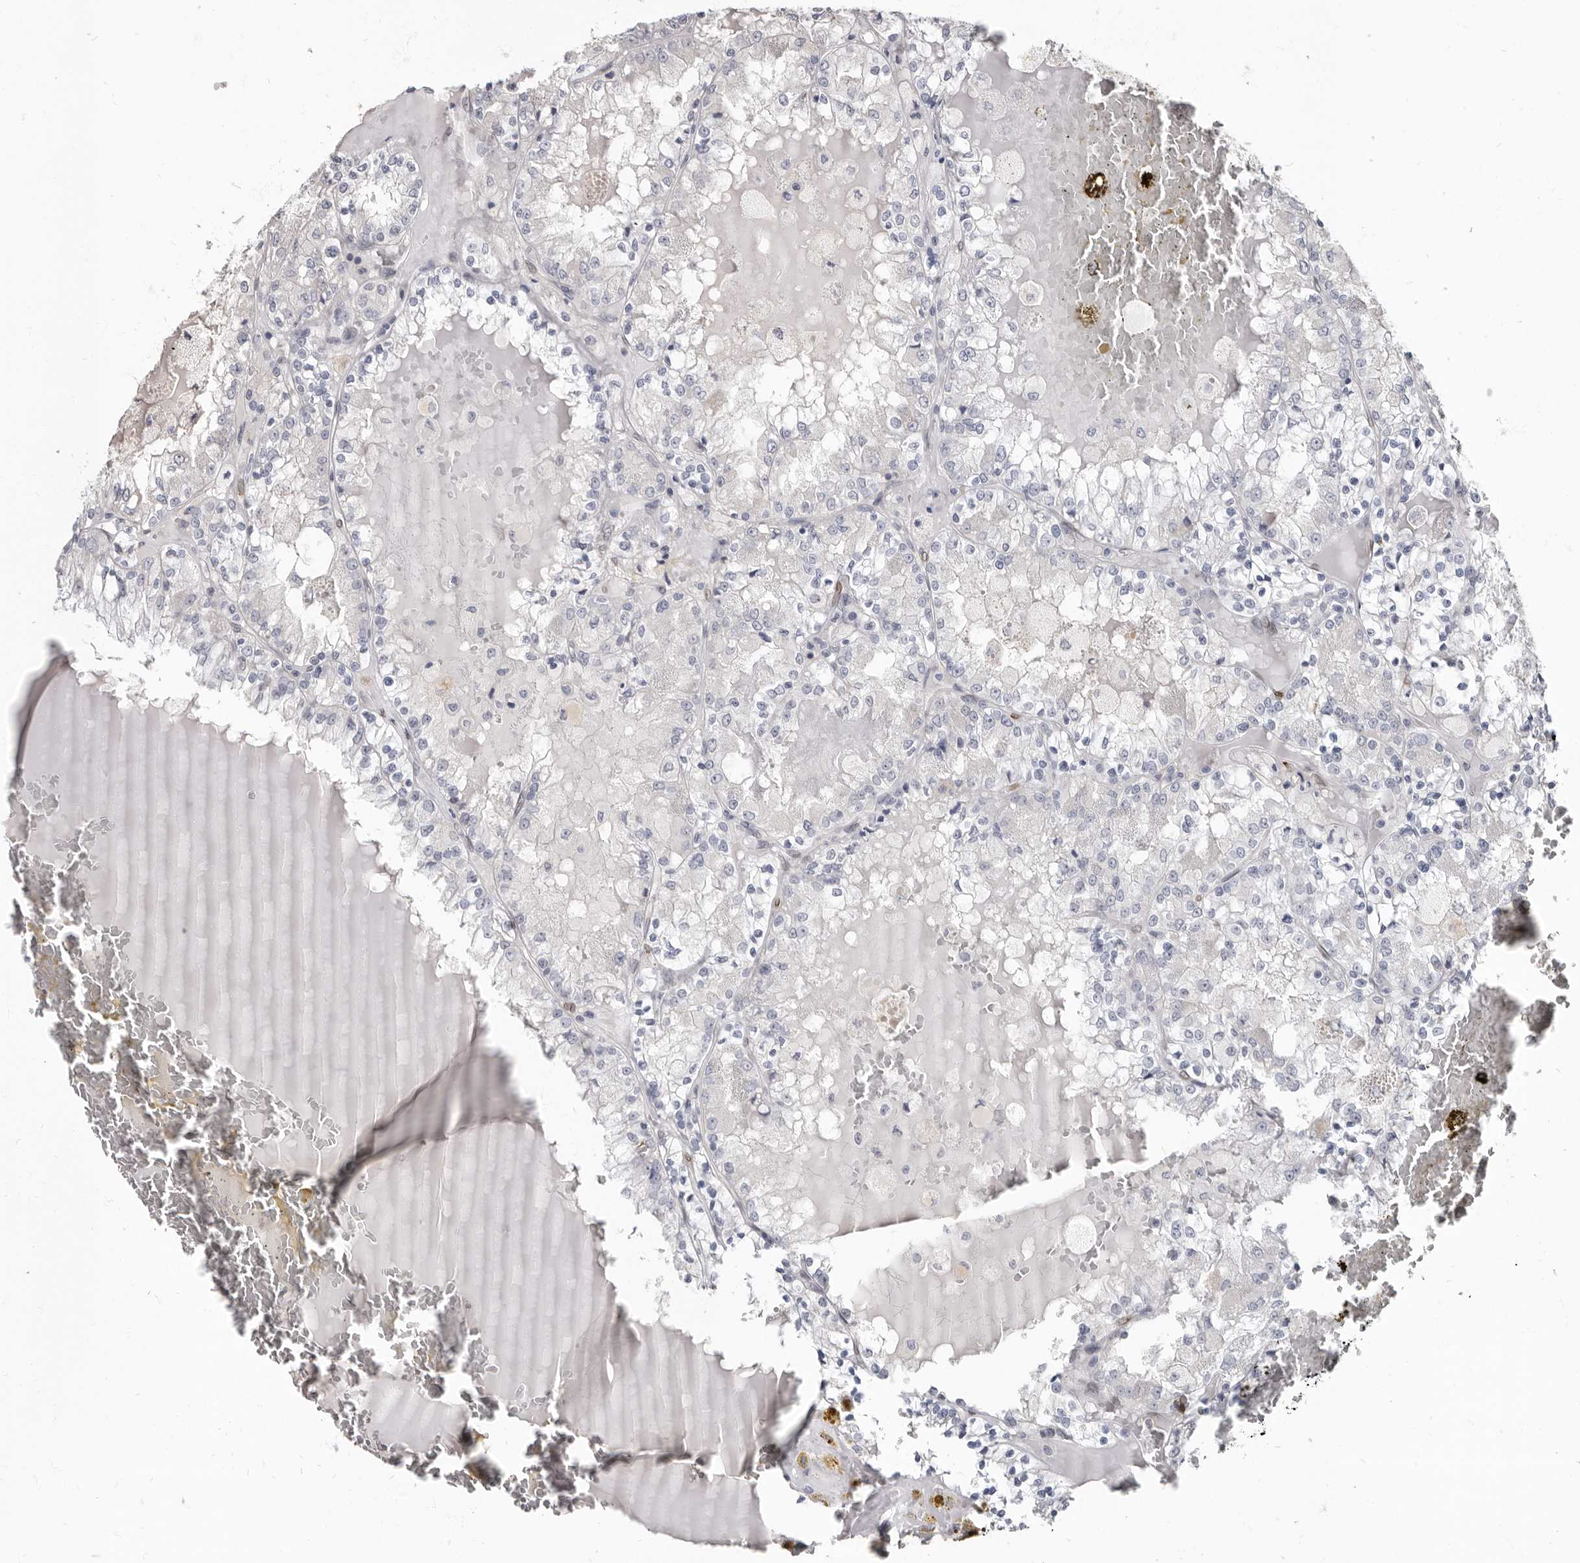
{"staining": {"intensity": "negative", "quantity": "none", "location": "none"}, "tissue": "renal cancer", "cell_type": "Tumor cells", "image_type": "cancer", "snomed": [{"axis": "morphology", "description": "Adenocarcinoma, NOS"}, {"axis": "topography", "description": "Kidney"}], "caption": "A micrograph of adenocarcinoma (renal) stained for a protein shows no brown staining in tumor cells.", "gene": "MRGPRF", "patient": {"sex": "female", "age": 56}}